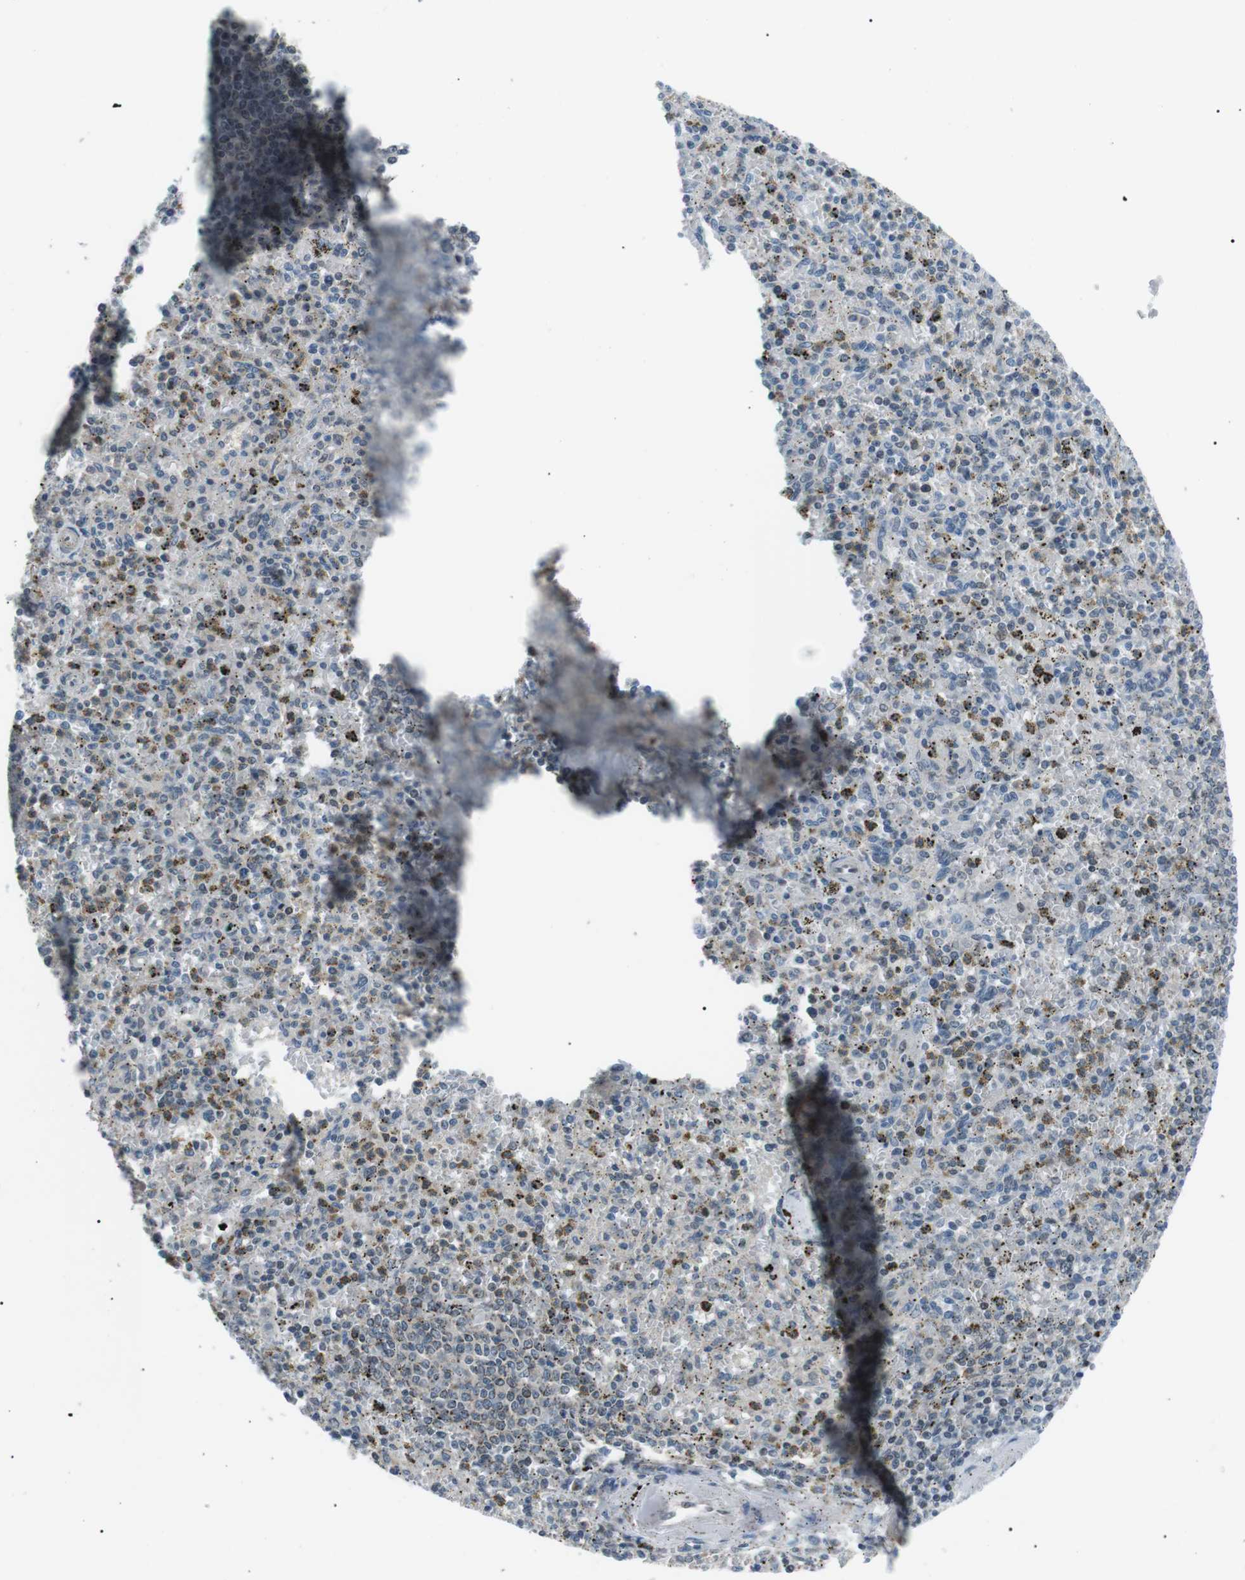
{"staining": {"intensity": "negative", "quantity": "none", "location": "none"}, "tissue": "spleen", "cell_type": "Cells in red pulp", "image_type": "normal", "snomed": [{"axis": "morphology", "description": "Normal tissue, NOS"}, {"axis": "topography", "description": "Spleen"}], "caption": "Micrograph shows no protein staining in cells in red pulp of unremarkable spleen.", "gene": "ARID5B", "patient": {"sex": "male", "age": 72}}